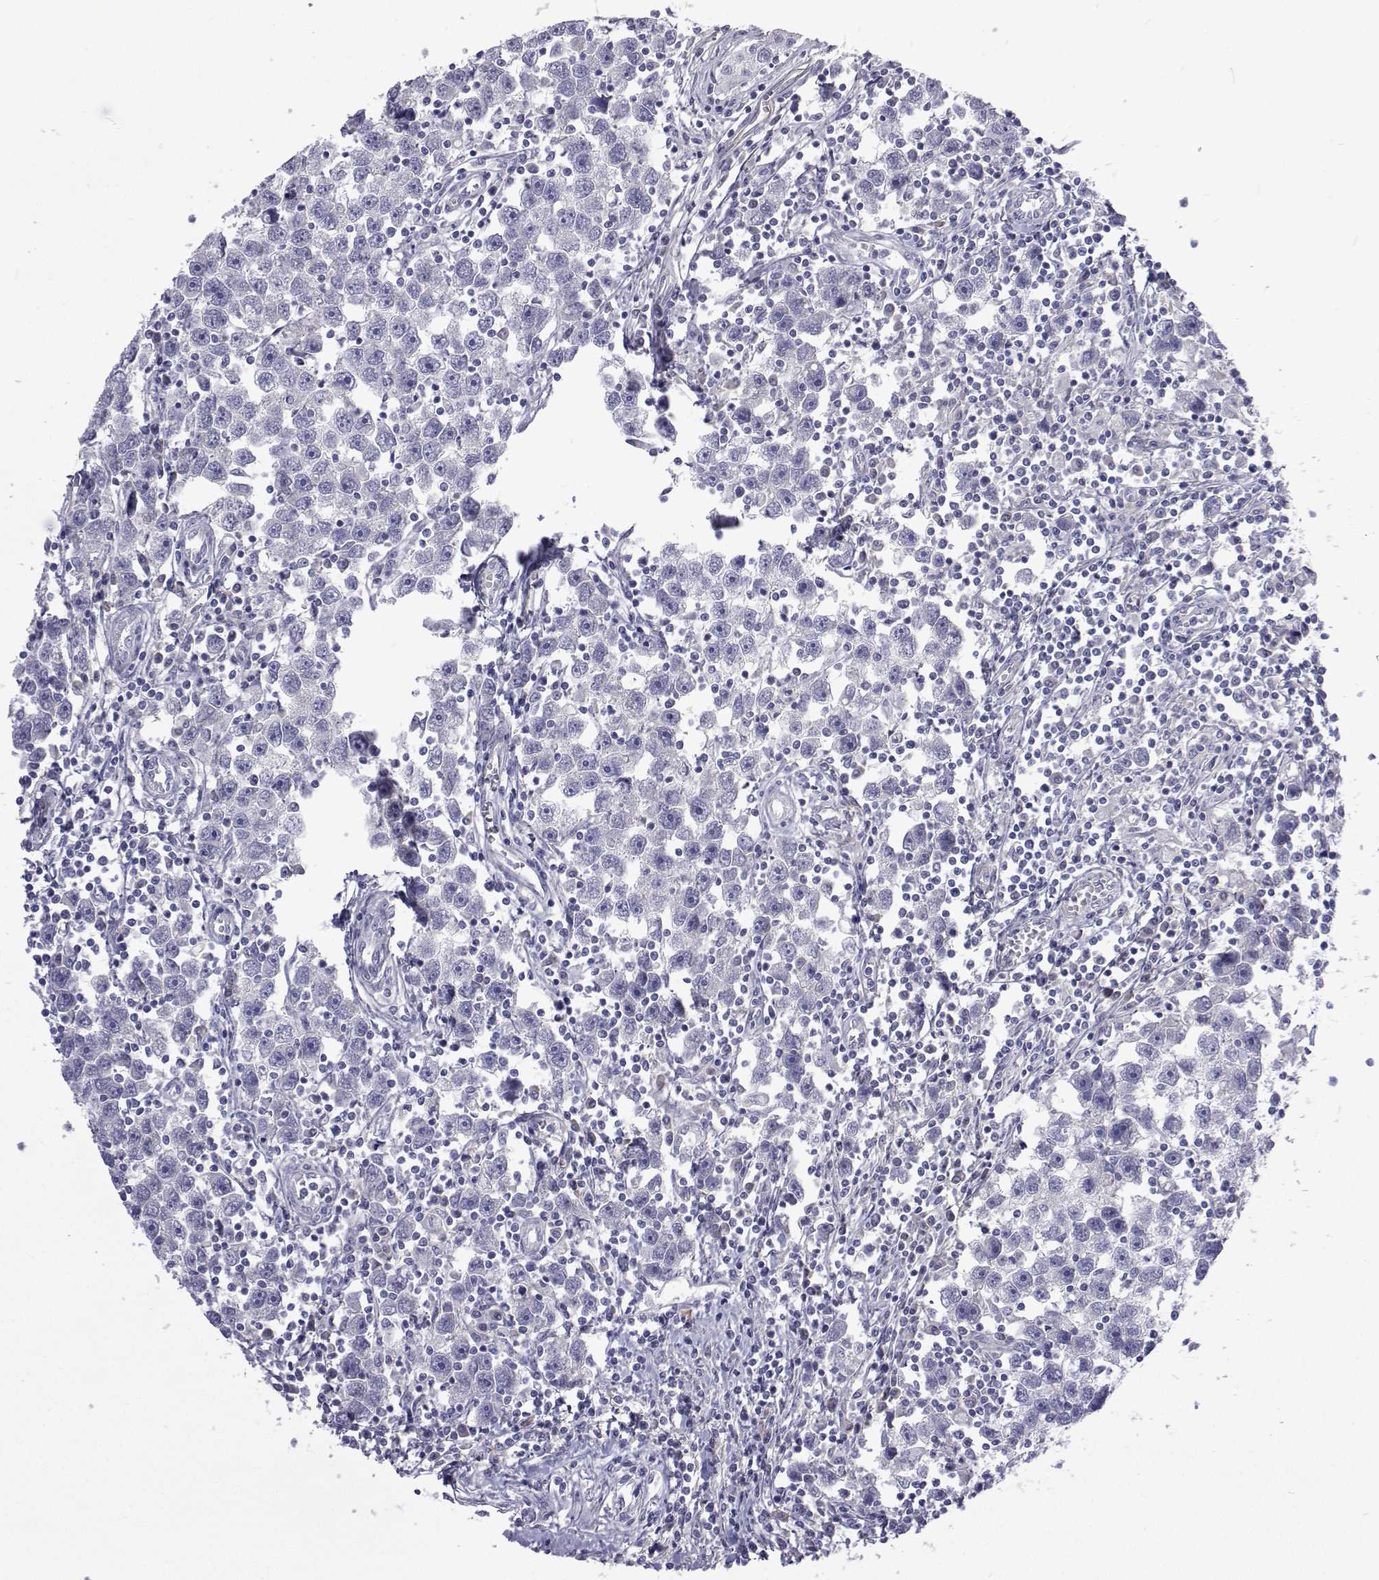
{"staining": {"intensity": "negative", "quantity": "none", "location": "none"}, "tissue": "testis cancer", "cell_type": "Tumor cells", "image_type": "cancer", "snomed": [{"axis": "morphology", "description": "Seminoma, NOS"}, {"axis": "topography", "description": "Testis"}], "caption": "There is no significant positivity in tumor cells of testis cancer.", "gene": "NPR3", "patient": {"sex": "male", "age": 30}}